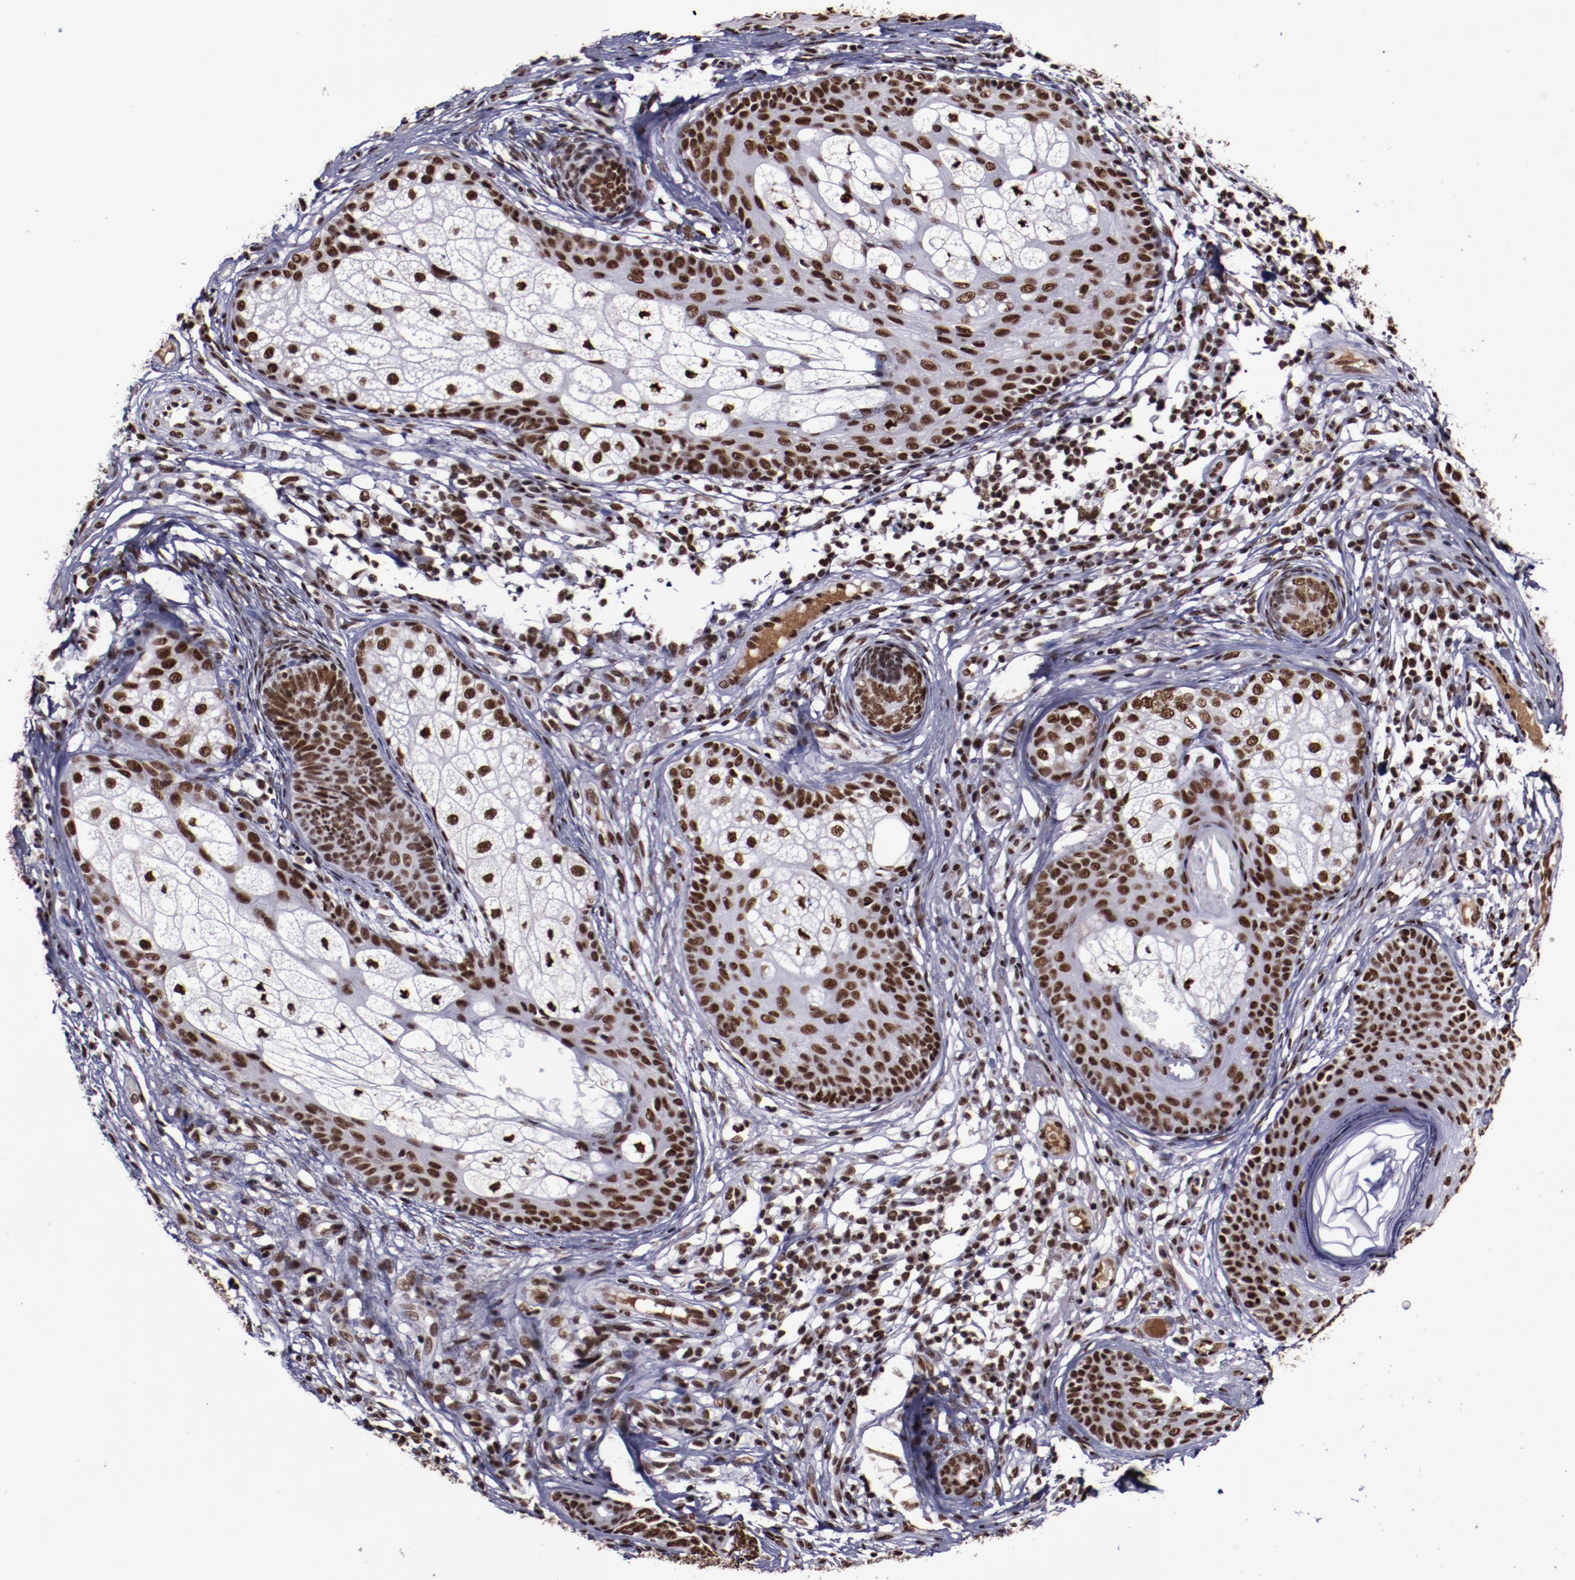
{"staining": {"intensity": "strong", "quantity": ">75%", "location": "nuclear"}, "tissue": "skin cancer", "cell_type": "Tumor cells", "image_type": "cancer", "snomed": [{"axis": "morphology", "description": "Basal cell carcinoma"}, {"axis": "topography", "description": "Skin"}], "caption": "Basal cell carcinoma (skin) stained with a brown dye reveals strong nuclear positive positivity in about >75% of tumor cells.", "gene": "ERH", "patient": {"sex": "male", "age": 74}}